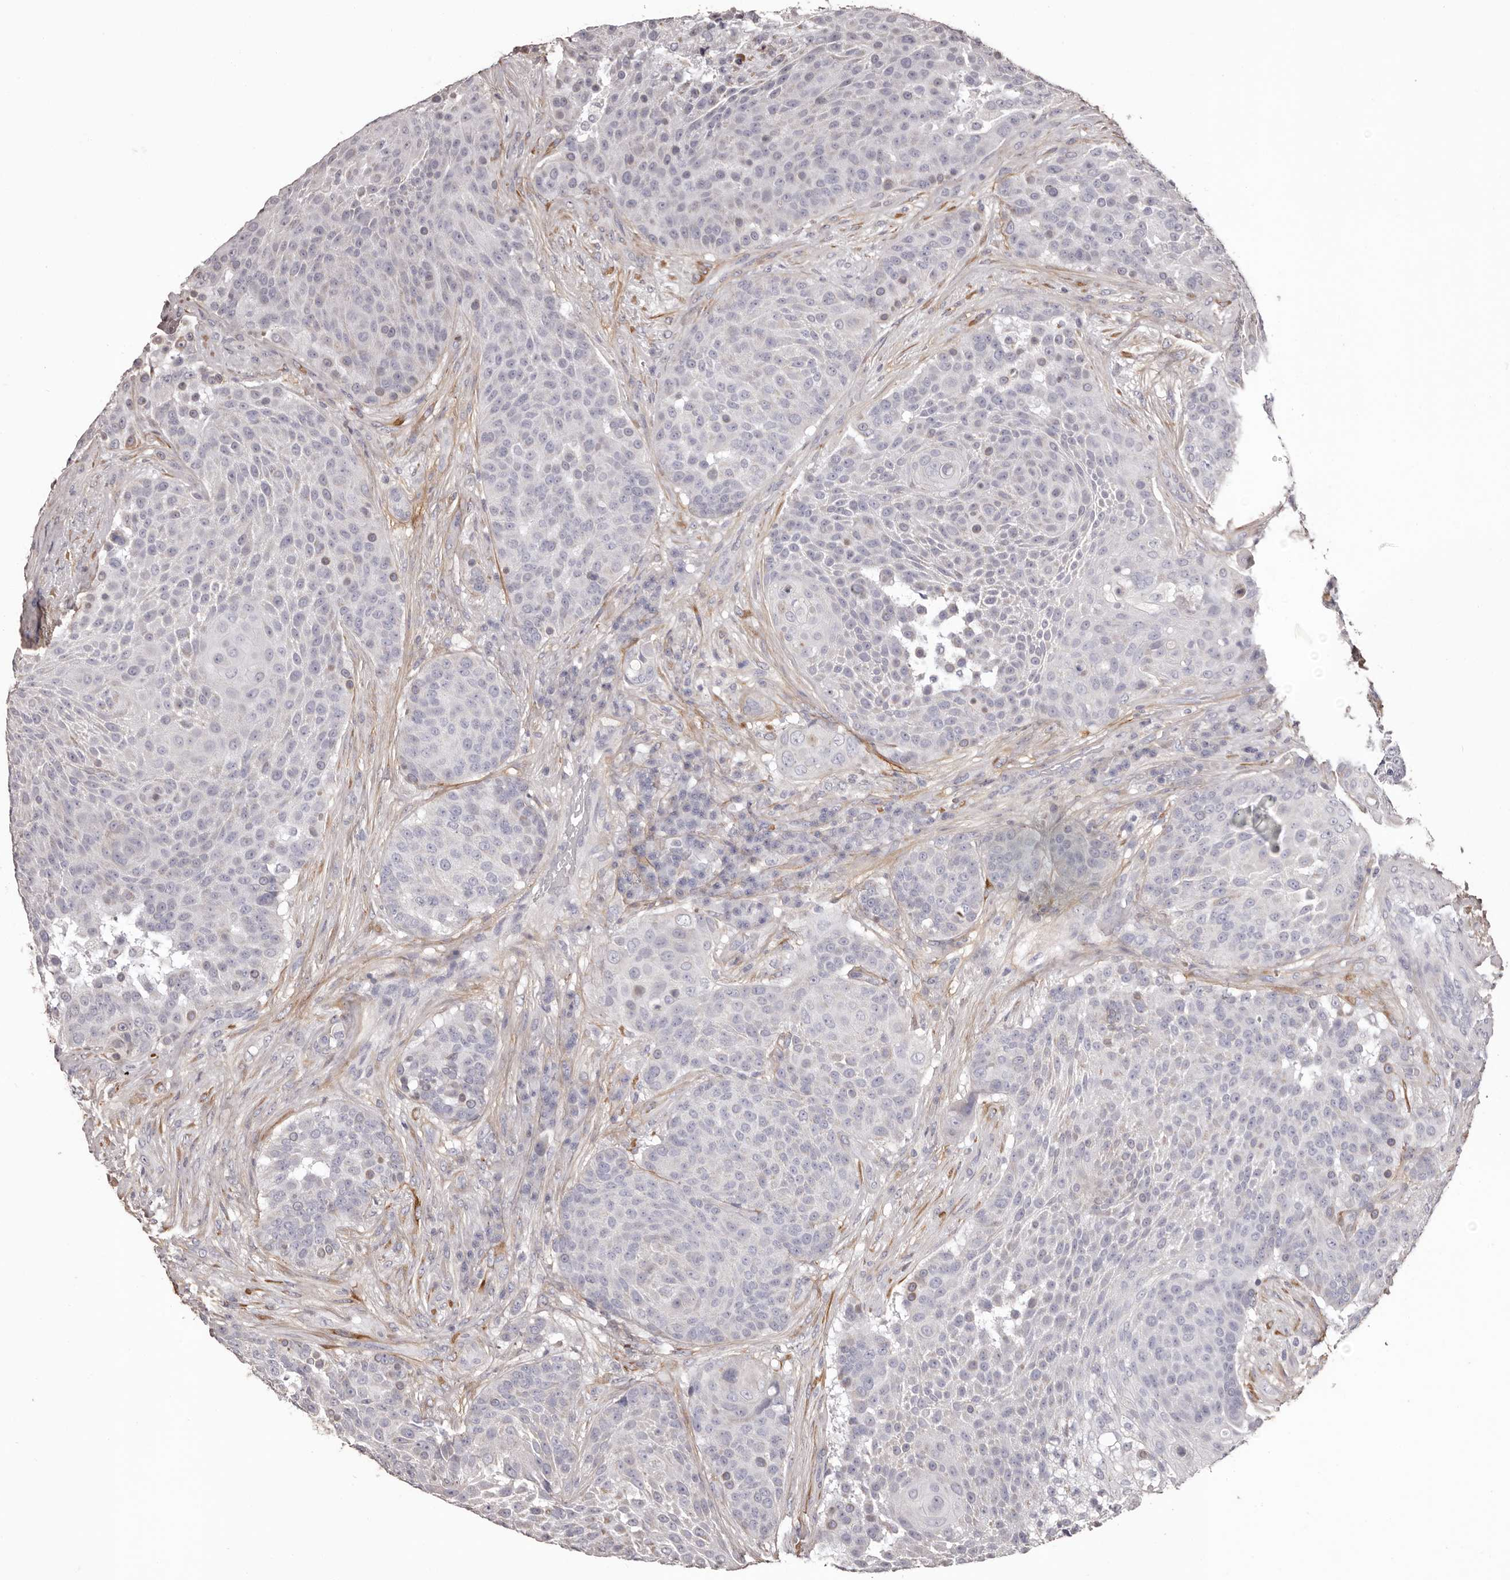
{"staining": {"intensity": "negative", "quantity": "none", "location": "none"}, "tissue": "urothelial cancer", "cell_type": "Tumor cells", "image_type": "cancer", "snomed": [{"axis": "morphology", "description": "Urothelial carcinoma, High grade"}, {"axis": "topography", "description": "Urinary bladder"}], "caption": "Tumor cells are negative for protein expression in human urothelial cancer. (Brightfield microscopy of DAB (3,3'-diaminobenzidine) immunohistochemistry at high magnification).", "gene": "COL6A1", "patient": {"sex": "female", "age": 63}}